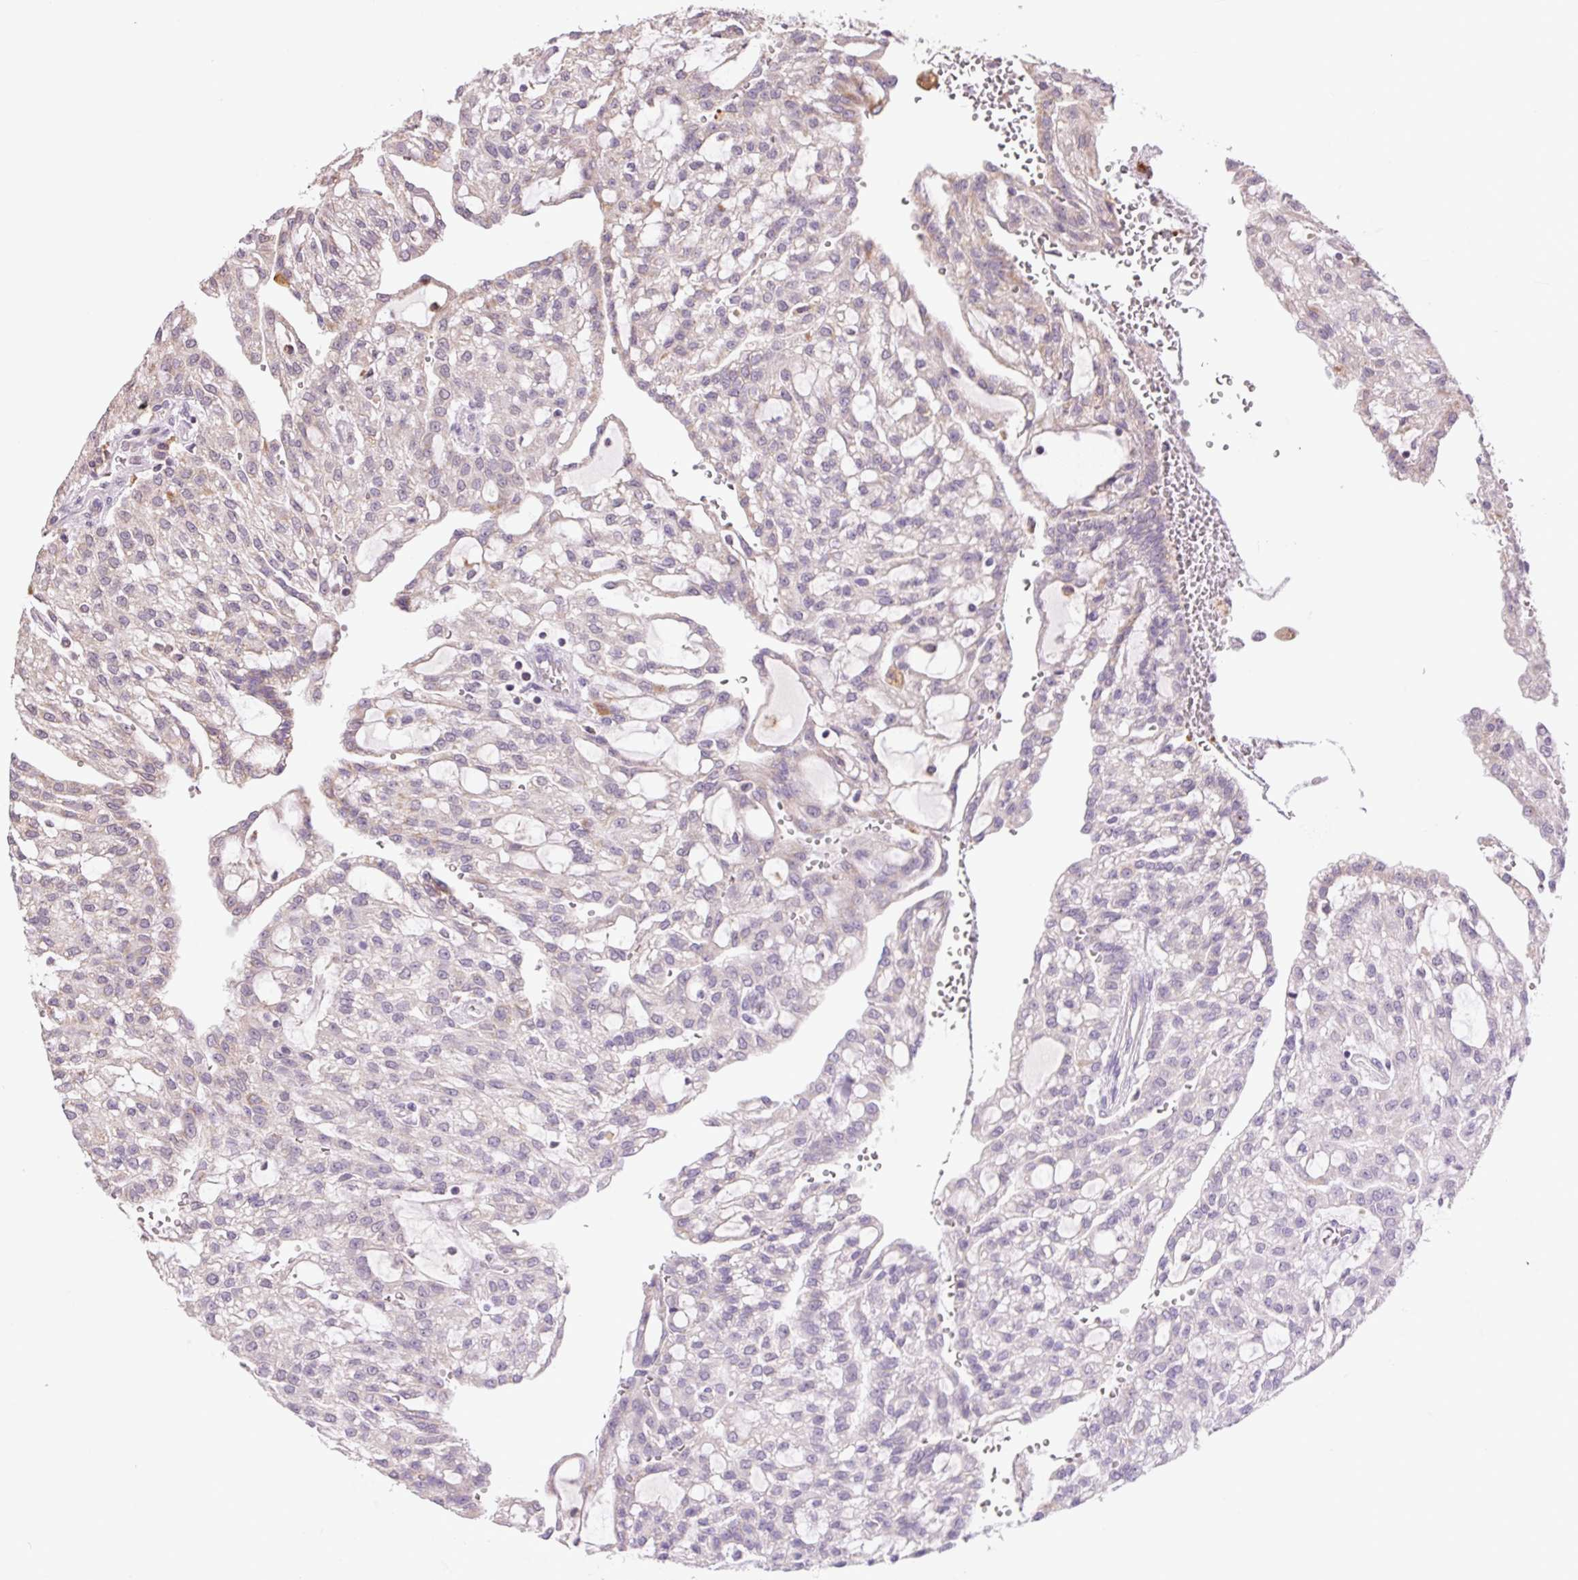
{"staining": {"intensity": "weak", "quantity": "<25%", "location": "cytoplasmic/membranous"}, "tissue": "renal cancer", "cell_type": "Tumor cells", "image_type": "cancer", "snomed": [{"axis": "morphology", "description": "Adenocarcinoma, NOS"}, {"axis": "topography", "description": "Kidney"}], "caption": "The IHC histopathology image has no significant expression in tumor cells of renal adenocarcinoma tissue. (Stains: DAB immunohistochemistry (IHC) with hematoxylin counter stain, Microscopy: brightfield microscopy at high magnification).", "gene": "SGF29", "patient": {"sex": "male", "age": 63}}